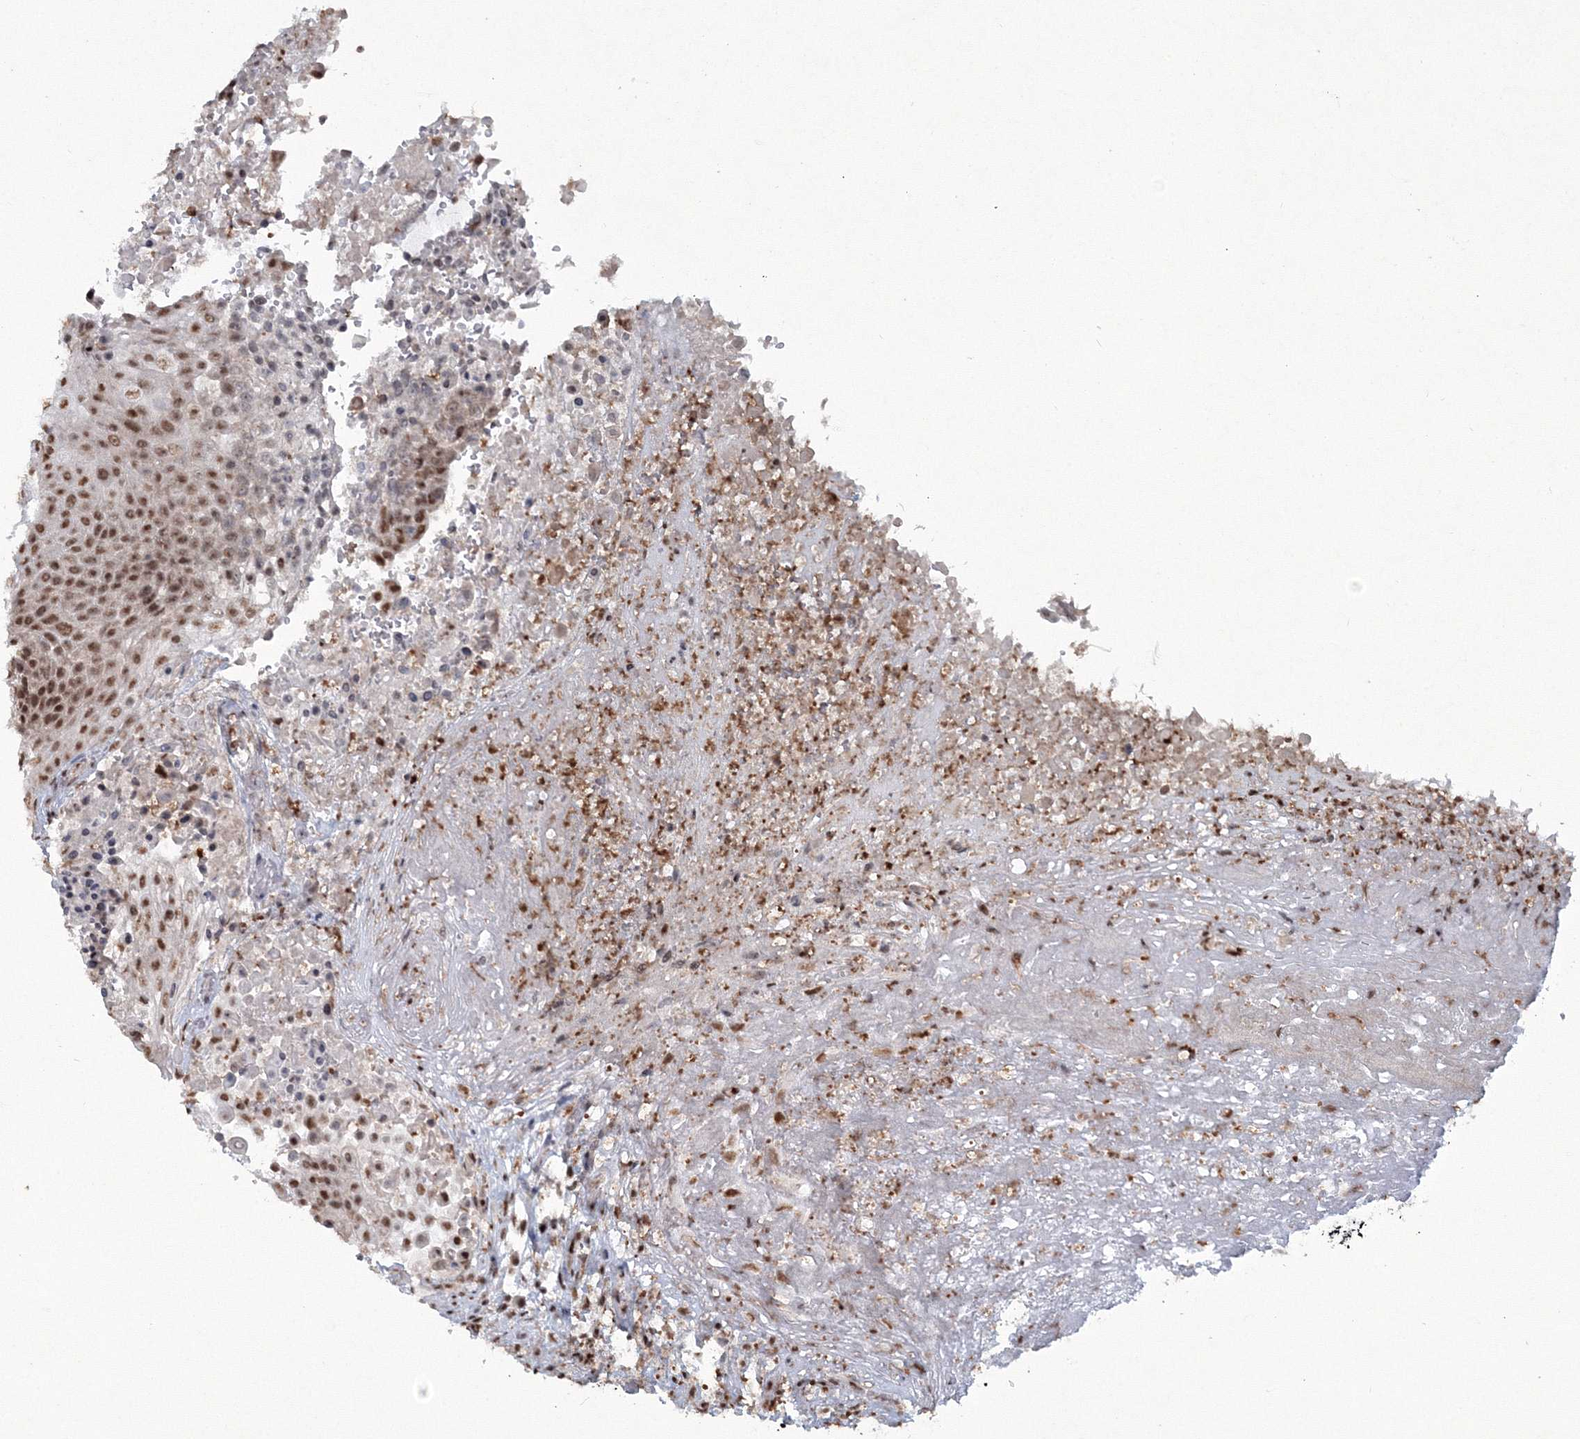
{"staining": {"intensity": "moderate", "quantity": ">75%", "location": "nuclear"}, "tissue": "urothelial cancer", "cell_type": "Tumor cells", "image_type": "cancer", "snomed": [{"axis": "morphology", "description": "Urothelial carcinoma, High grade"}, {"axis": "topography", "description": "Urinary bladder"}], "caption": "Urothelial carcinoma (high-grade) stained with DAB immunohistochemistry (IHC) shows medium levels of moderate nuclear staining in approximately >75% of tumor cells.", "gene": "C3orf33", "patient": {"sex": "female", "age": 63}}